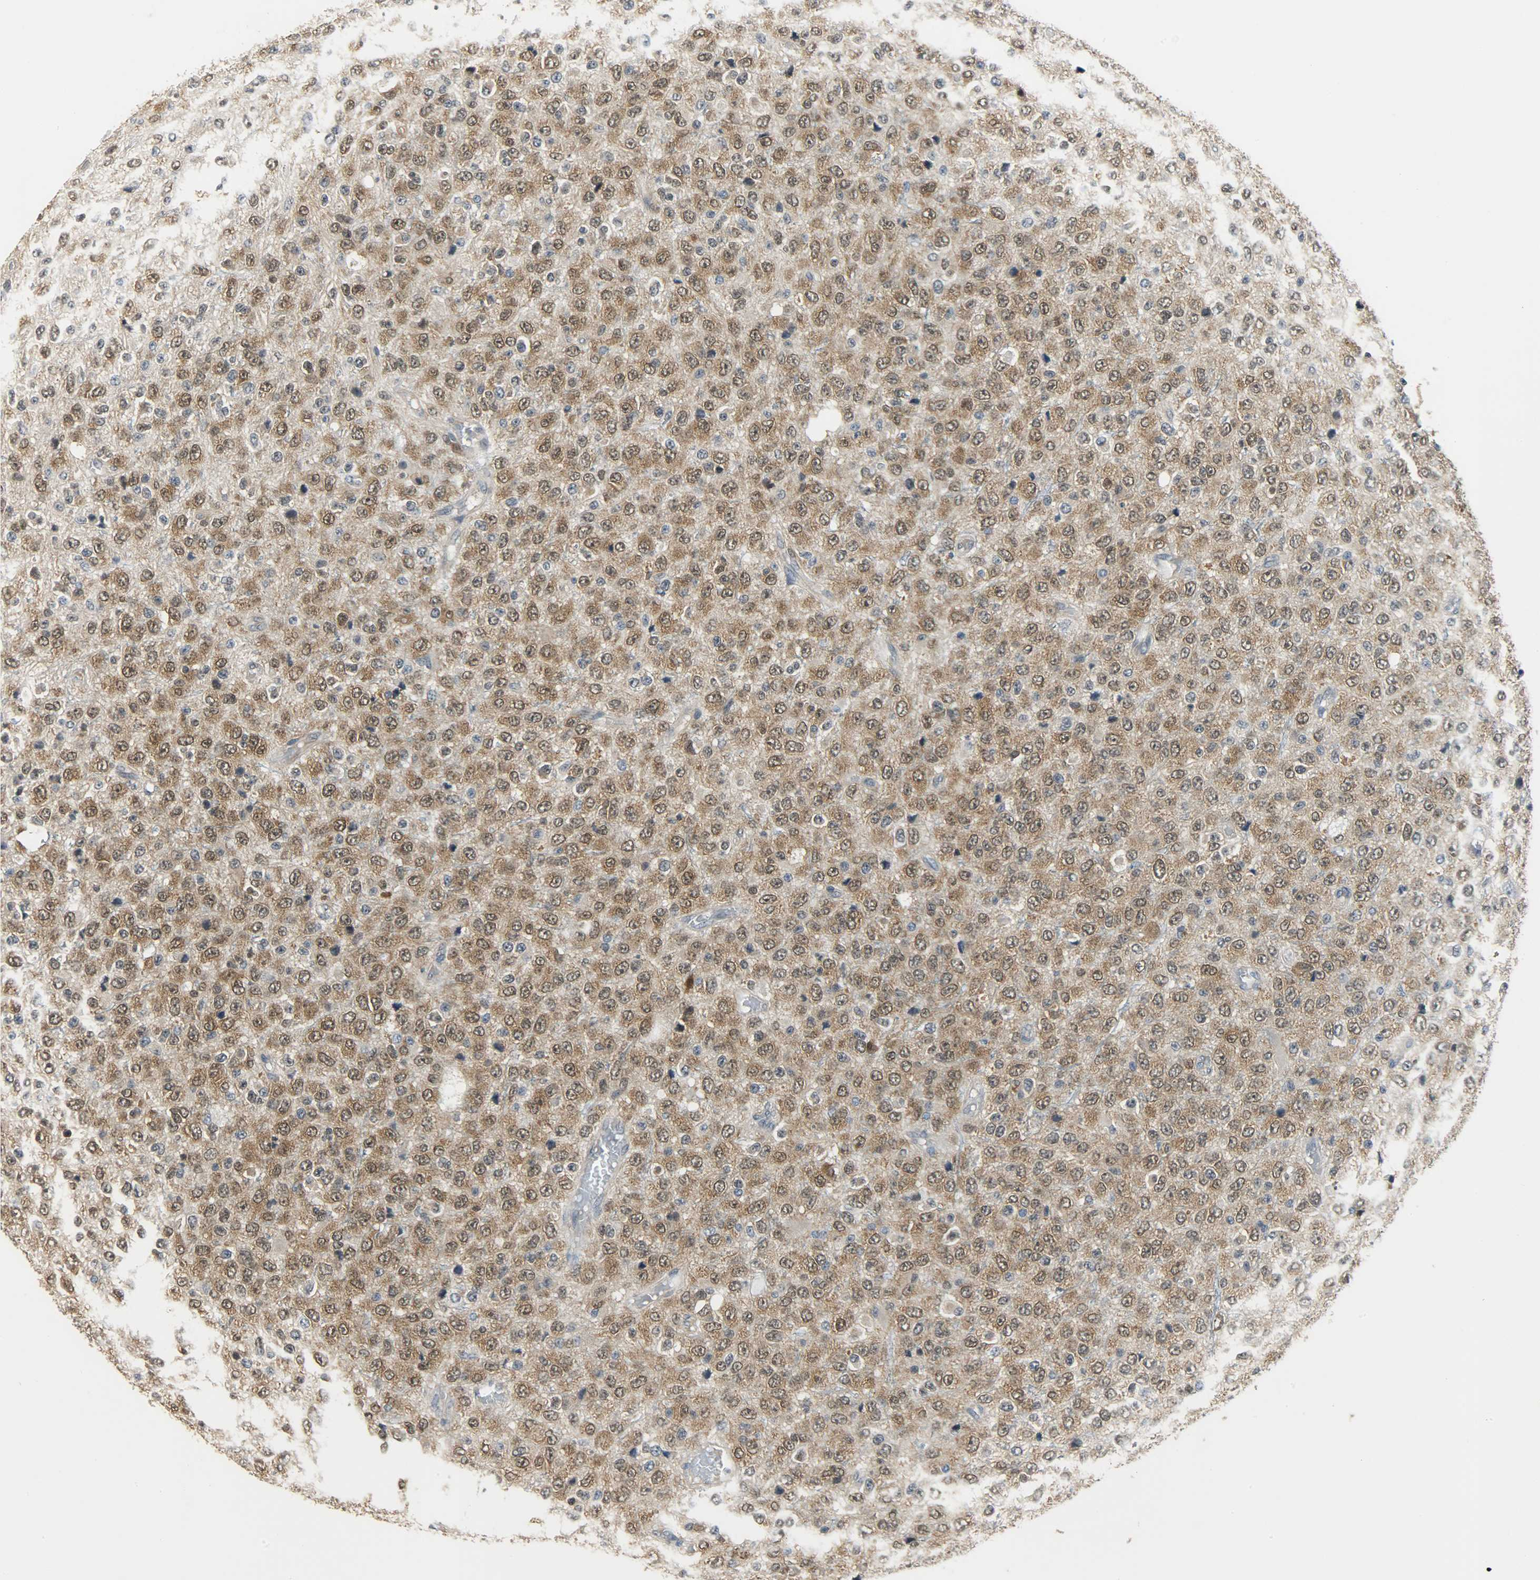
{"staining": {"intensity": "strong", "quantity": ">75%", "location": "cytoplasmic/membranous,nuclear"}, "tissue": "glioma", "cell_type": "Tumor cells", "image_type": "cancer", "snomed": [{"axis": "morphology", "description": "Glioma, malignant, High grade"}, {"axis": "topography", "description": "pancreas cauda"}], "caption": "Malignant glioma (high-grade) stained with a brown dye shows strong cytoplasmic/membranous and nuclear positive staining in approximately >75% of tumor cells.", "gene": "EIF4EBP1", "patient": {"sex": "male", "age": 60}}